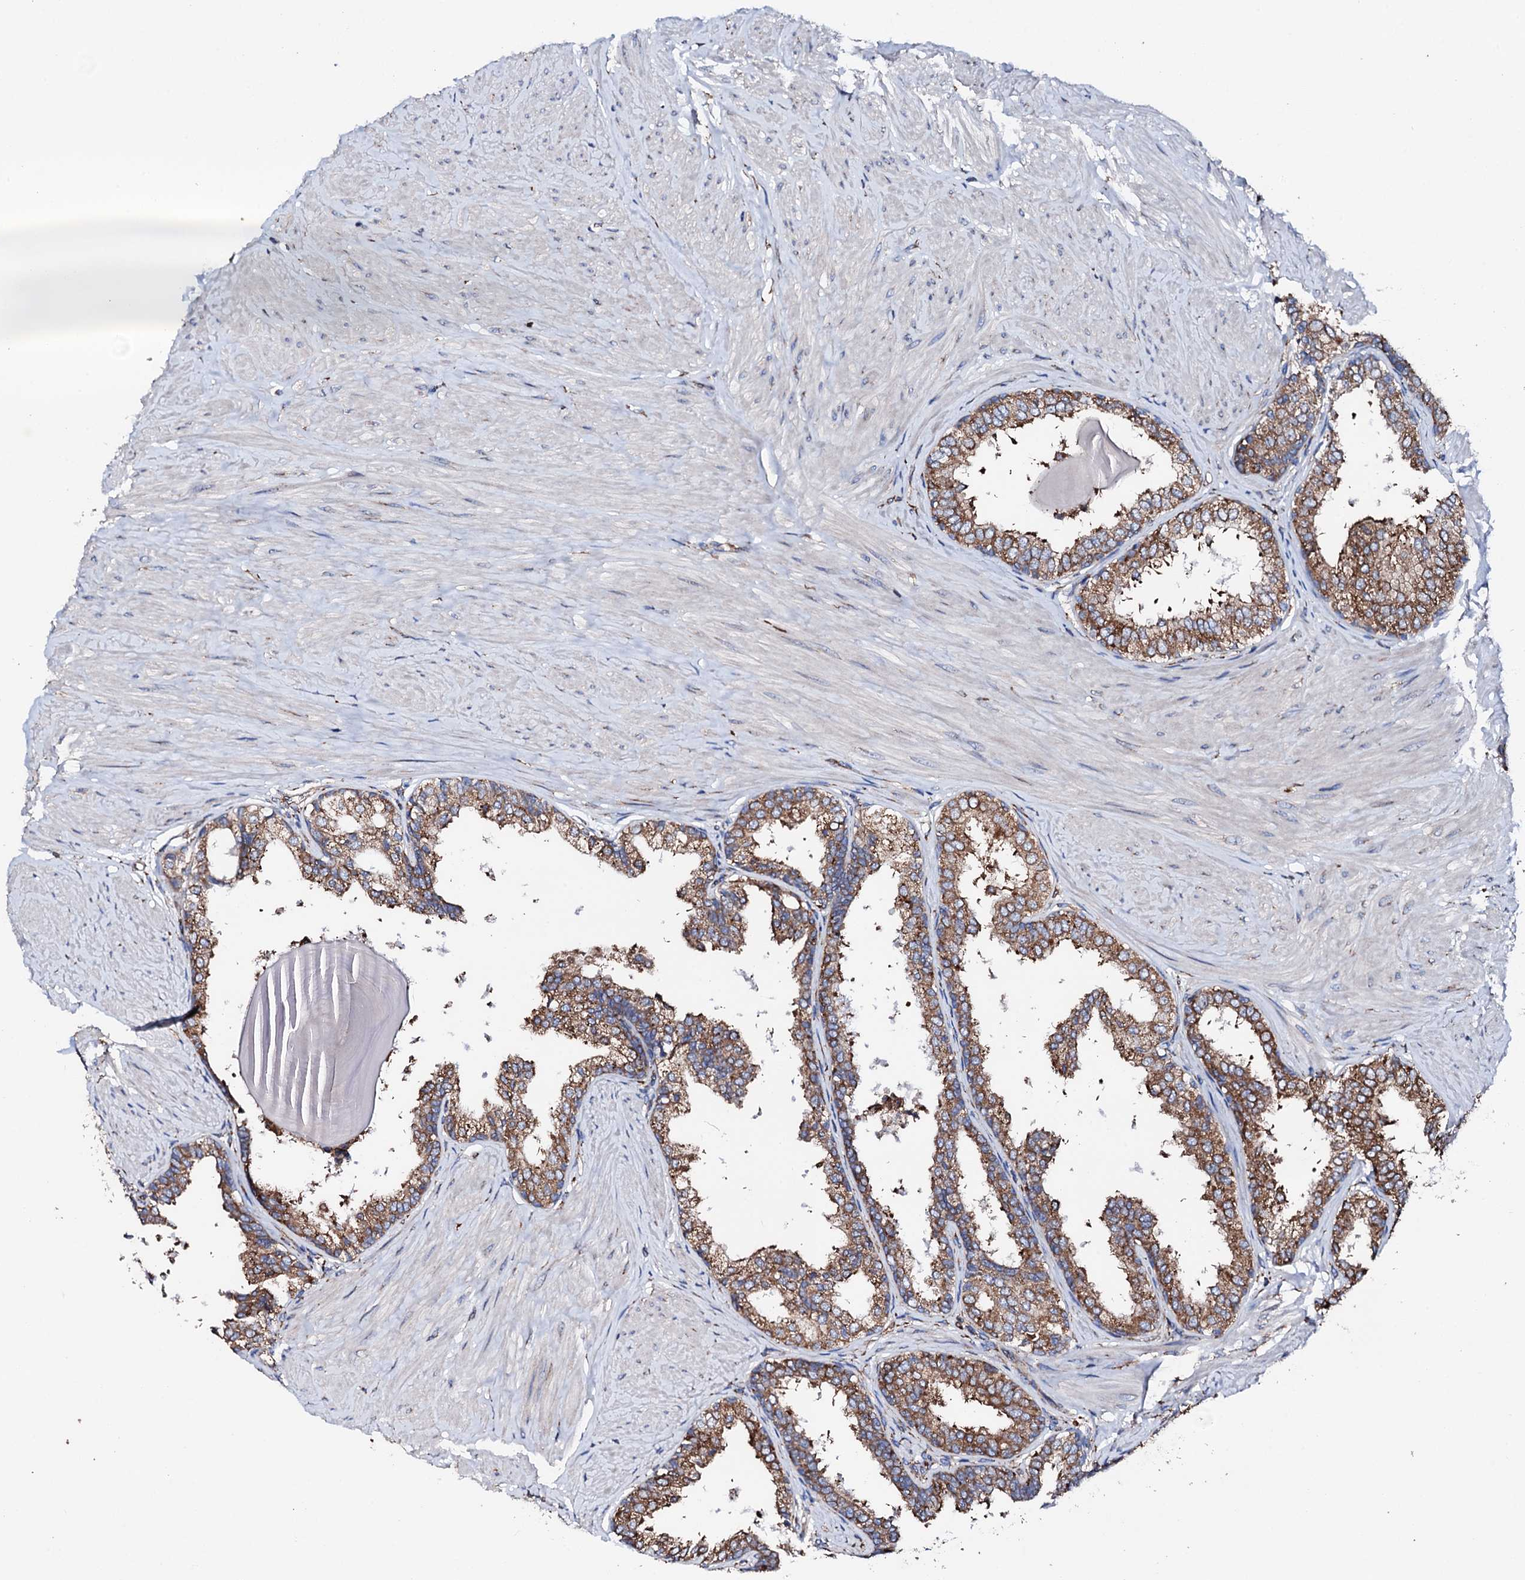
{"staining": {"intensity": "strong", "quantity": ">75%", "location": "cytoplasmic/membranous"}, "tissue": "prostate", "cell_type": "Glandular cells", "image_type": "normal", "snomed": [{"axis": "morphology", "description": "Normal tissue, NOS"}, {"axis": "topography", "description": "Prostate"}], "caption": "Prostate was stained to show a protein in brown. There is high levels of strong cytoplasmic/membranous expression in about >75% of glandular cells. (Brightfield microscopy of DAB IHC at high magnification).", "gene": "AMDHD1", "patient": {"sex": "male", "age": 48}}